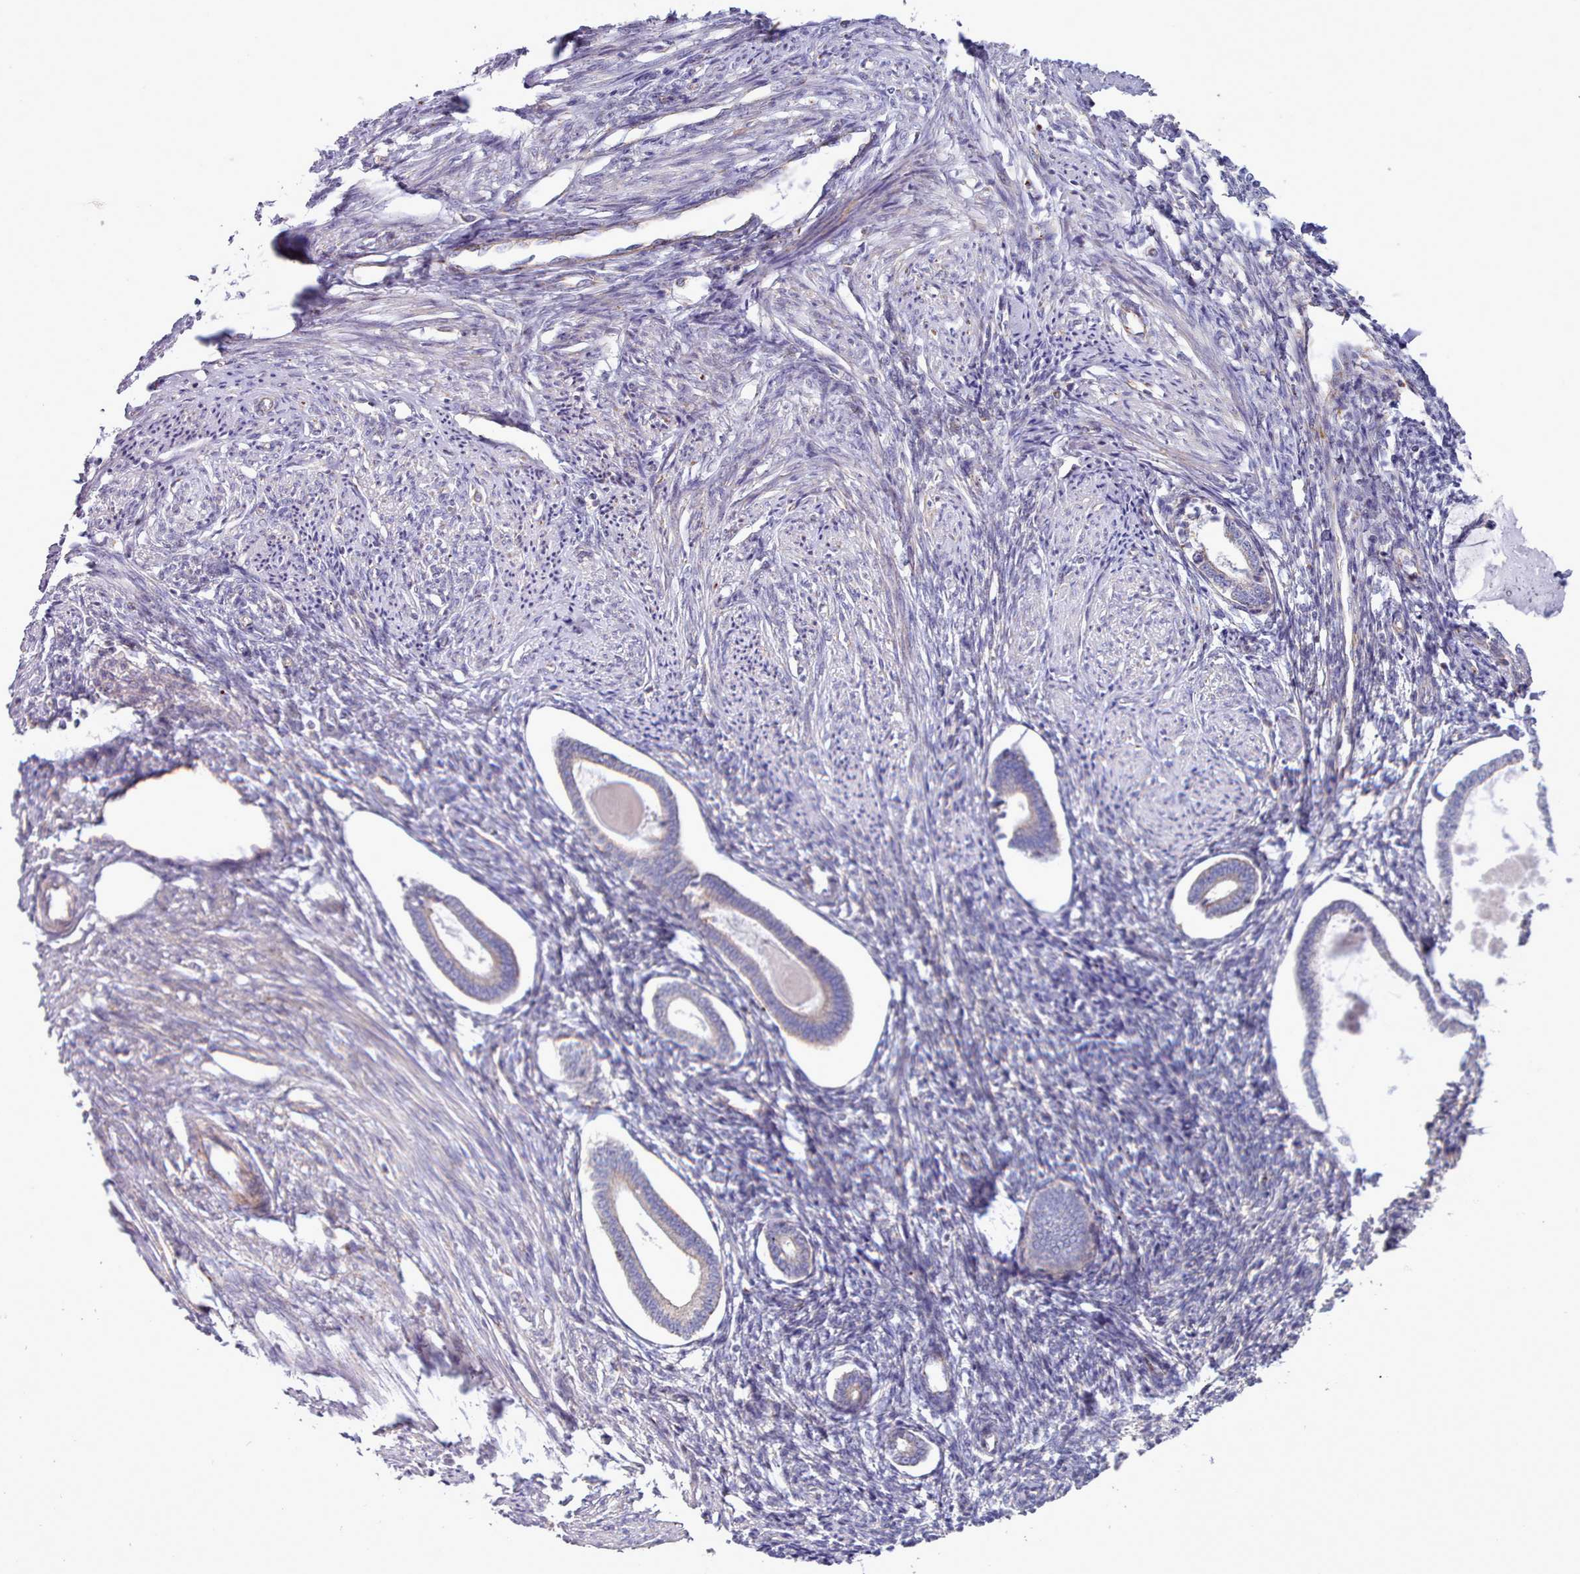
{"staining": {"intensity": "moderate", "quantity": "<25%", "location": "cytoplasmic/membranous"}, "tissue": "endometrium", "cell_type": "Cells in endometrial stroma", "image_type": "normal", "snomed": [{"axis": "morphology", "description": "Normal tissue, NOS"}, {"axis": "topography", "description": "Endometrium"}], "caption": "Cells in endometrial stroma demonstrate moderate cytoplasmic/membranous staining in approximately <25% of cells in benign endometrium. The protein is stained brown, and the nuclei are stained in blue (DAB (3,3'-diaminobenzidine) IHC with brightfield microscopy, high magnification).", "gene": "MRPL21", "patient": {"sex": "female", "age": 56}}